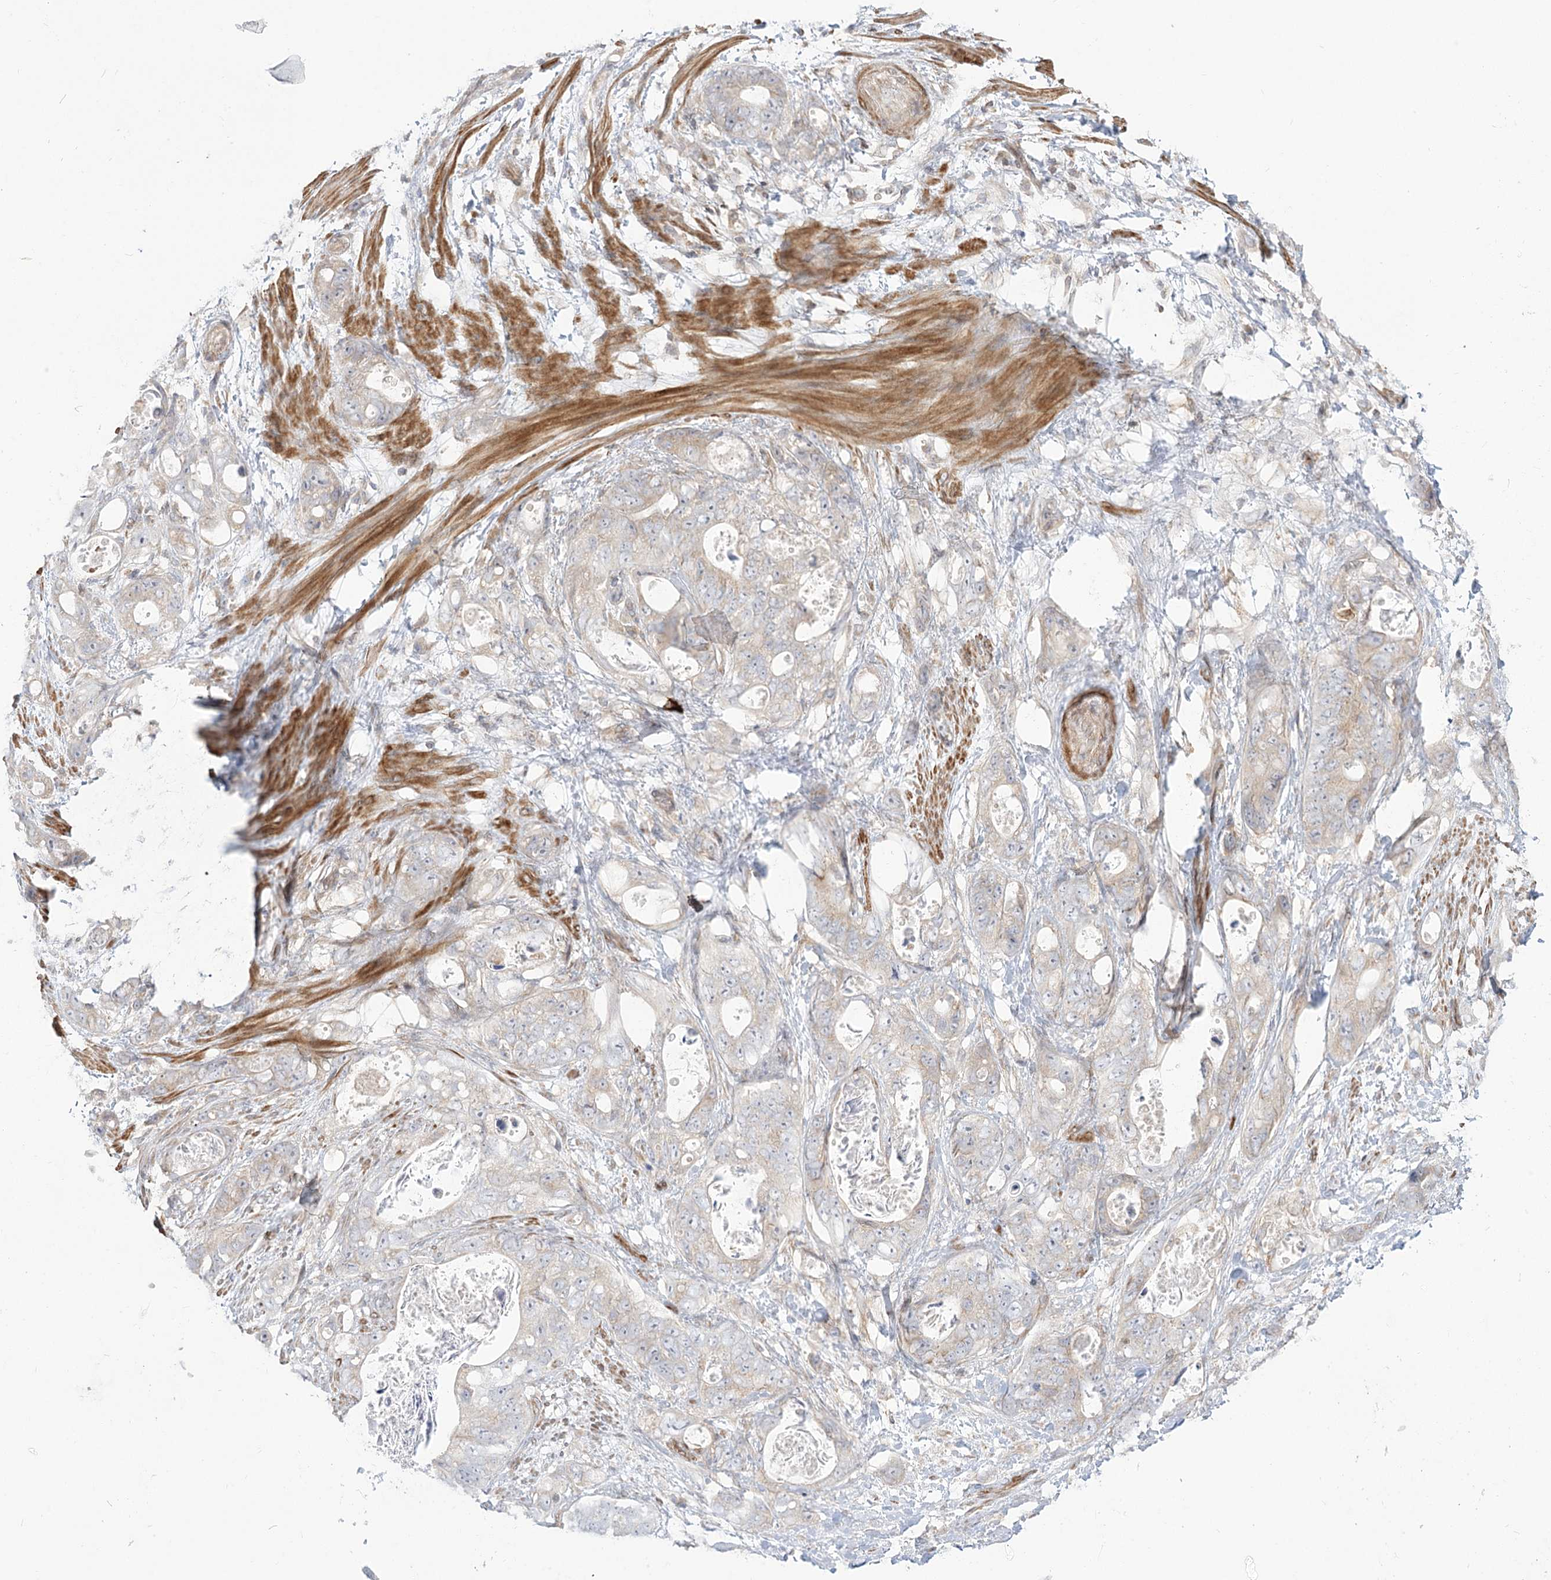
{"staining": {"intensity": "weak", "quantity": "25%-75%", "location": "cytoplasmic/membranous"}, "tissue": "stomach cancer", "cell_type": "Tumor cells", "image_type": "cancer", "snomed": [{"axis": "morphology", "description": "Adenocarcinoma, NOS"}, {"axis": "topography", "description": "Stomach"}], "caption": "Human adenocarcinoma (stomach) stained with a protein marker shows weak staining in tumor cells.", "gene": "MTMR3", "patient": {"sex": "female", "age": 89}}